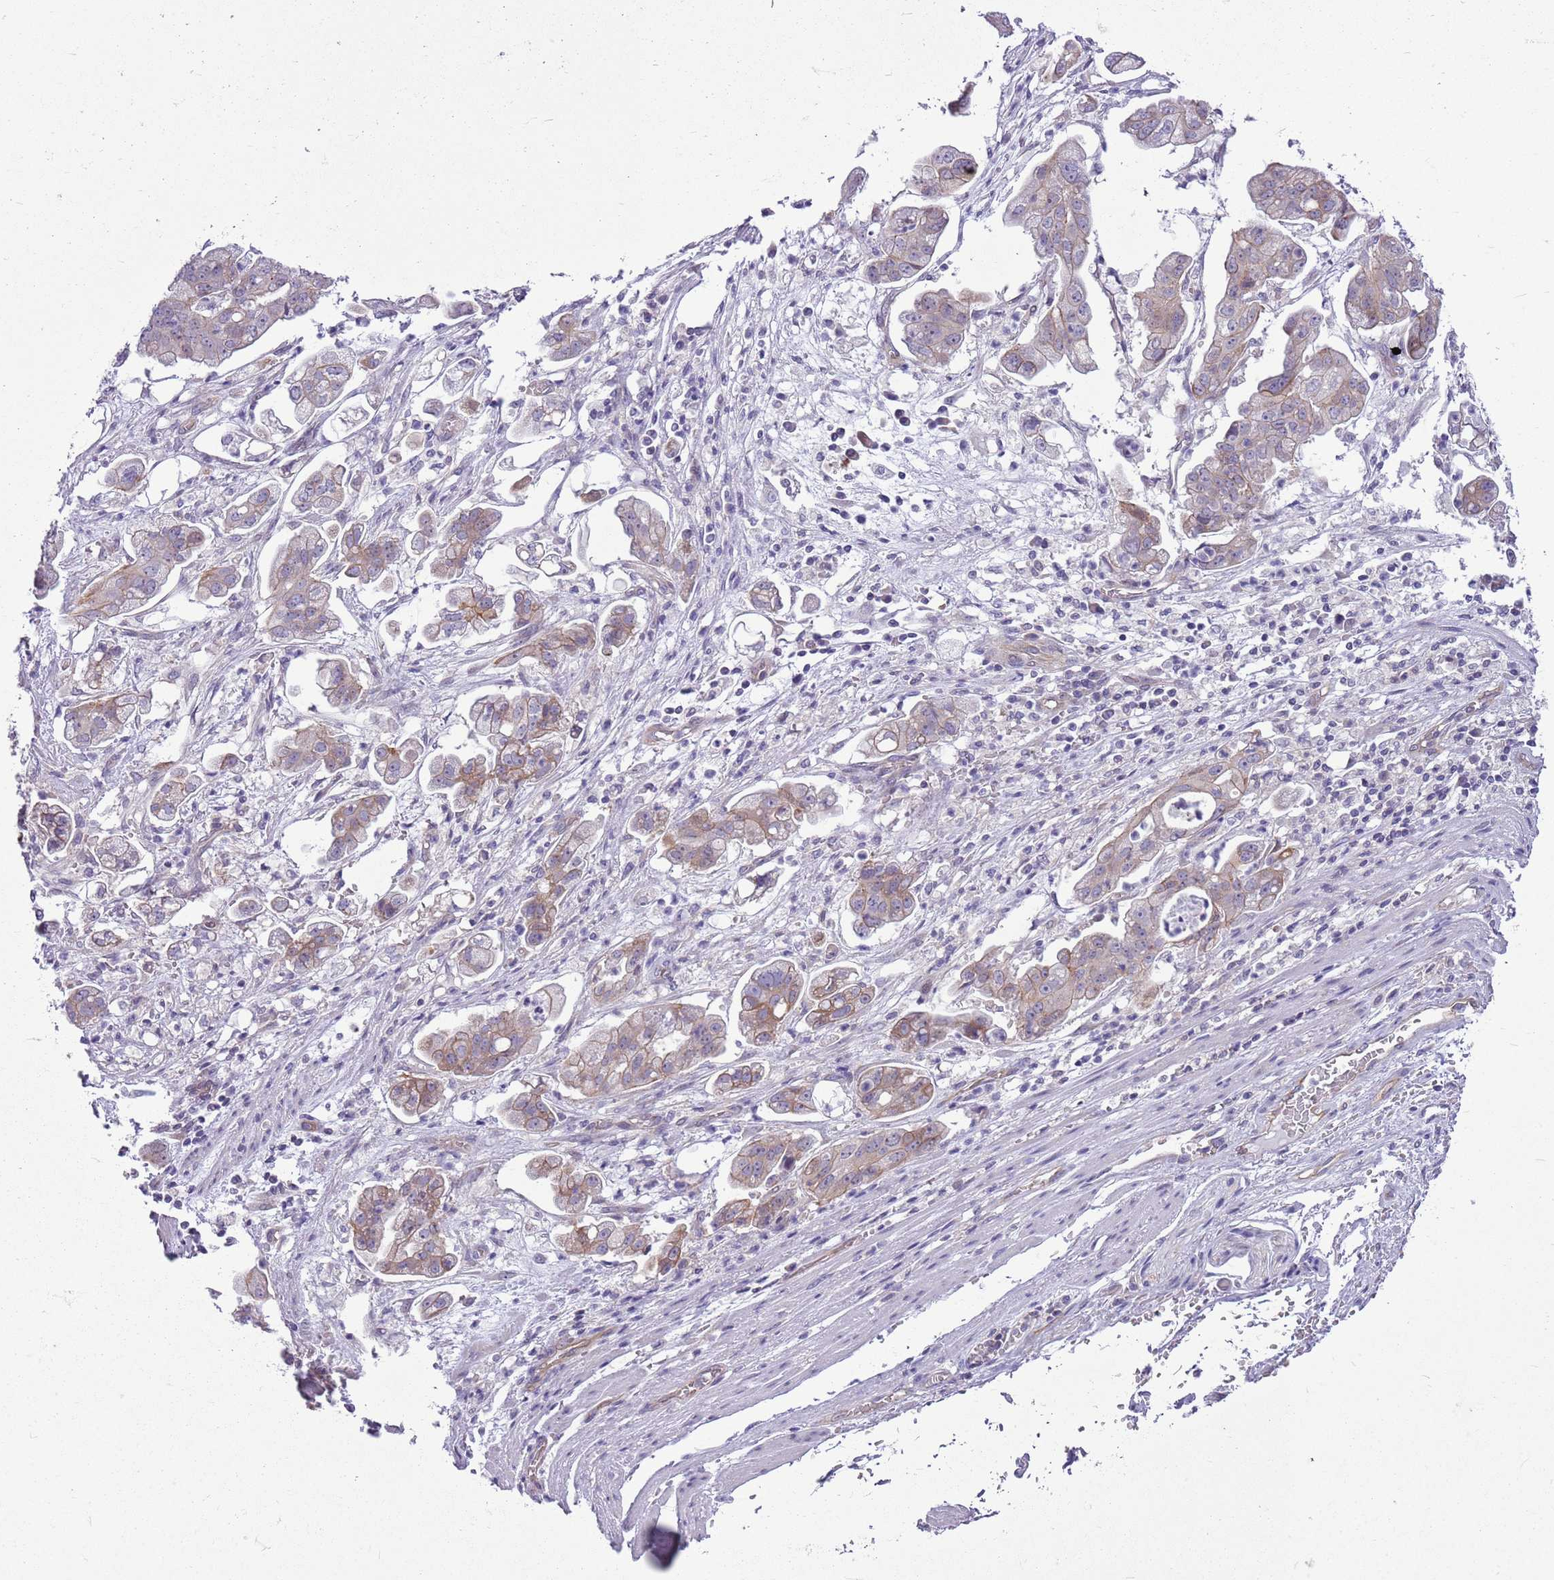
{"staining": {"intensity": "moderate", "quantity": "25%-75%", "location": "cytoplasmic/membranous"}, "tissue": "stomach cancer", "cell_type": "Tumor cells", "image_type": "cancer", "snomed": [{"axis": "morphology", "description": "Adenocarcinoma, NOS"}, {"axis": "topography", "description": "Stomach"}], "caption": "Stomach cancer (adenocarcinoma) stained with a protein marker shows moderate staining in tumor cells.", "gene": "PARP8", "patient": {"sex": "male", "age": 62}}